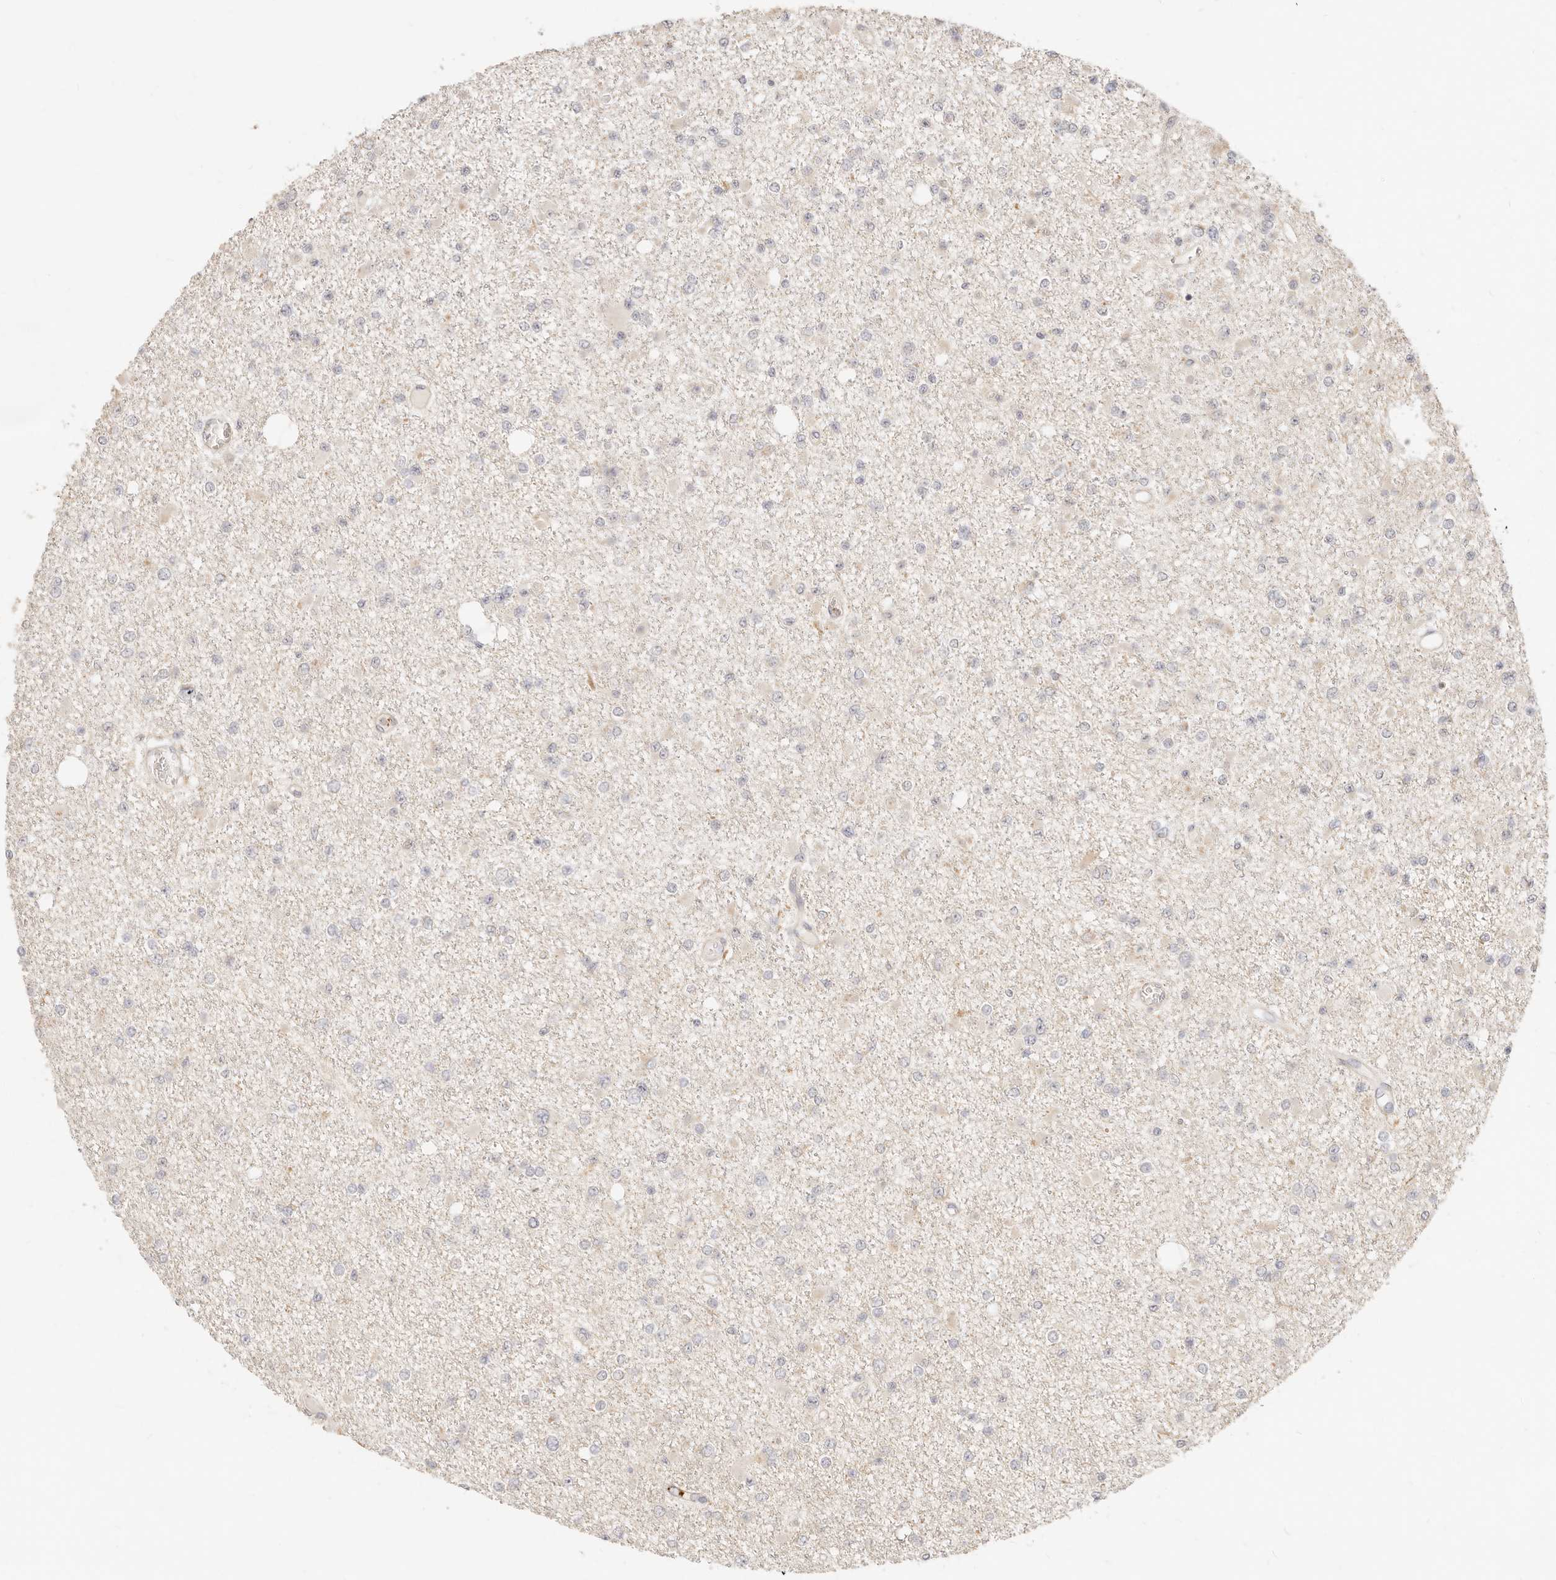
{"staining": {"intensity": "negative", "quantity": "none", "location": "none"}, "tissue": "glioma", "cell_type": "Tumor cells", "image_type": "cancer", "snomed": [{"axis": "morphology", "description": "Glioma, malignant, Low grade"}, {"axis": "topography", "description": "Brain"}], "caption": "Tumor cells show no significant protein expression in low-grade glioma (malignant).", "gene": "UBXN10", "patient": {"sex": "female", "age": 22}}